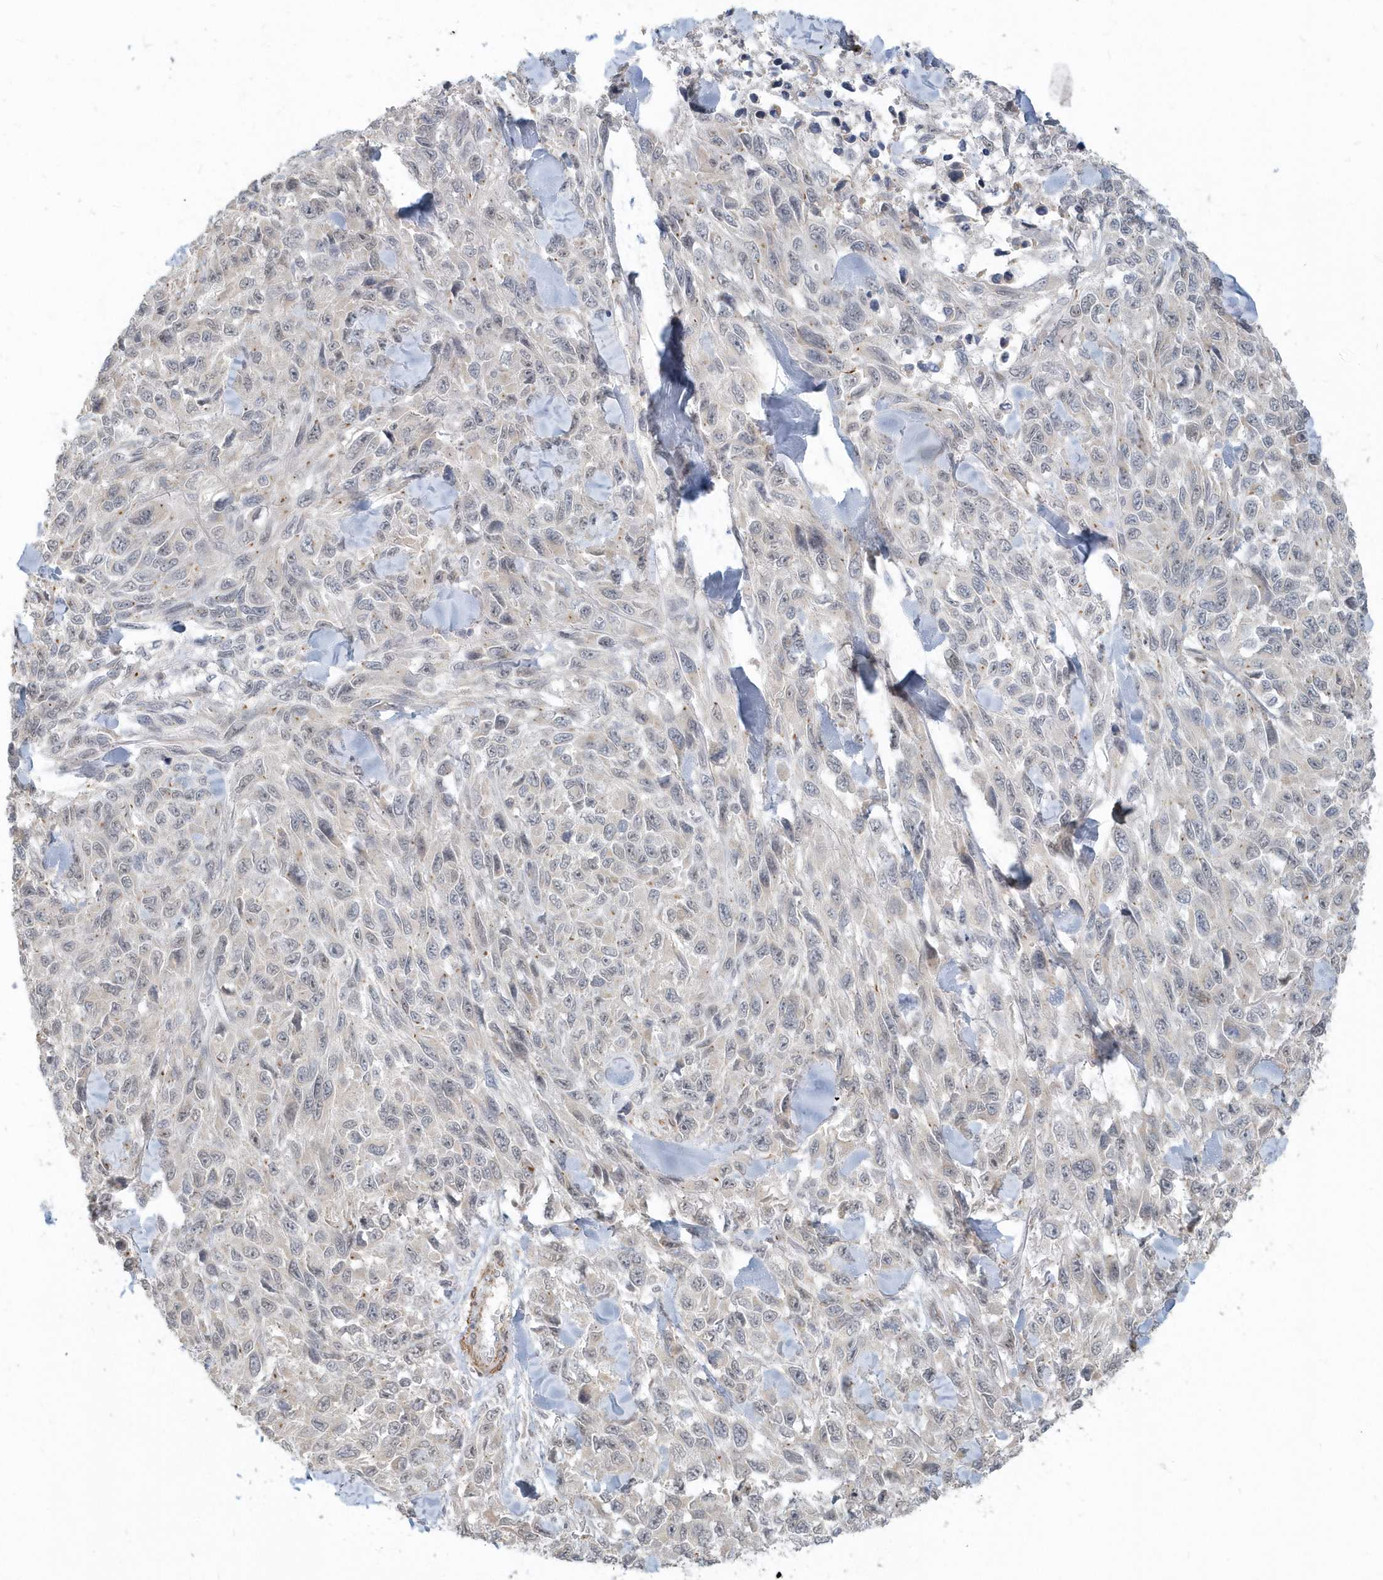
{"staining": {"intensity": "negative", "quantity": "none", "location": "none"}, "tissue": "melanoma", "cell_type": "Tumor cells", "image_type": "cancer", "snomed": [{"axis": "morphology", "description": "Malignant melanoma, NOS"}, {"axis": "topography", "description": "Skin"}], "caption": "Malignant melanoma was stained to show a protein in brown. There is no significant expression in tumor cells. (DAB immunohistochemistry (IHC) visualized using brightfield microscopy, high magnification).", "gene": "NAPB", "patient": {"sex": "female", "age": 96}}